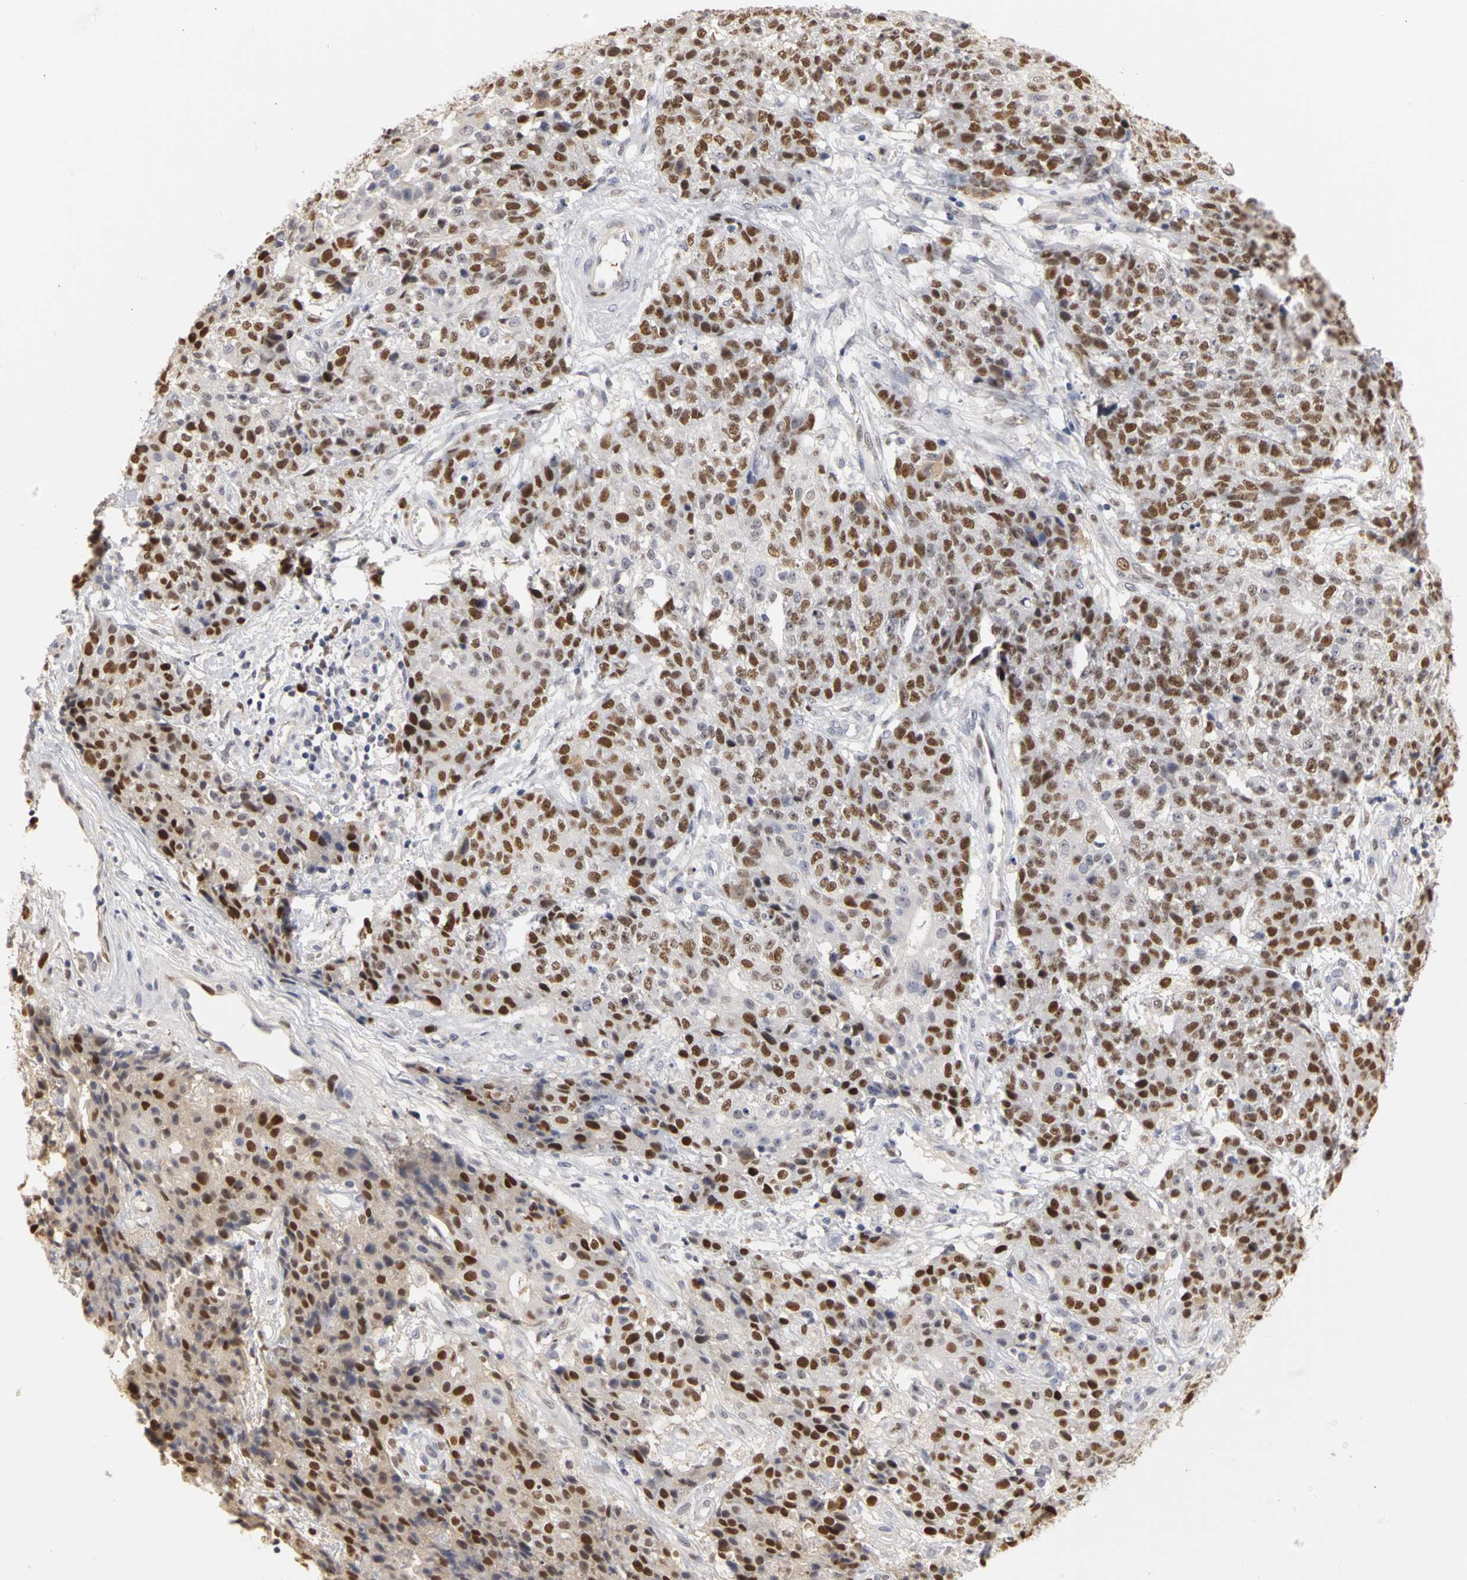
{"staining": {"intensity": "strong", "quantity": ">75%", "location": "nuclear"}, "tissue": "ovarian cancer", "cell_type": "Tumor cells", "image_type": "cancer", "snomed": [{"axis": "morphology", "description": "Carcinoma, endometroid"}, {"axis": "topography", "description": "Ovary"}], "caption": "DAB immunohistochemical staining of human ovarian endometroid carcinoma shows strong nuclear protein expression in approximately >75% of tumor cells.", "gene": "MCM6", "patient": {"sex": "female", "age": 42}}